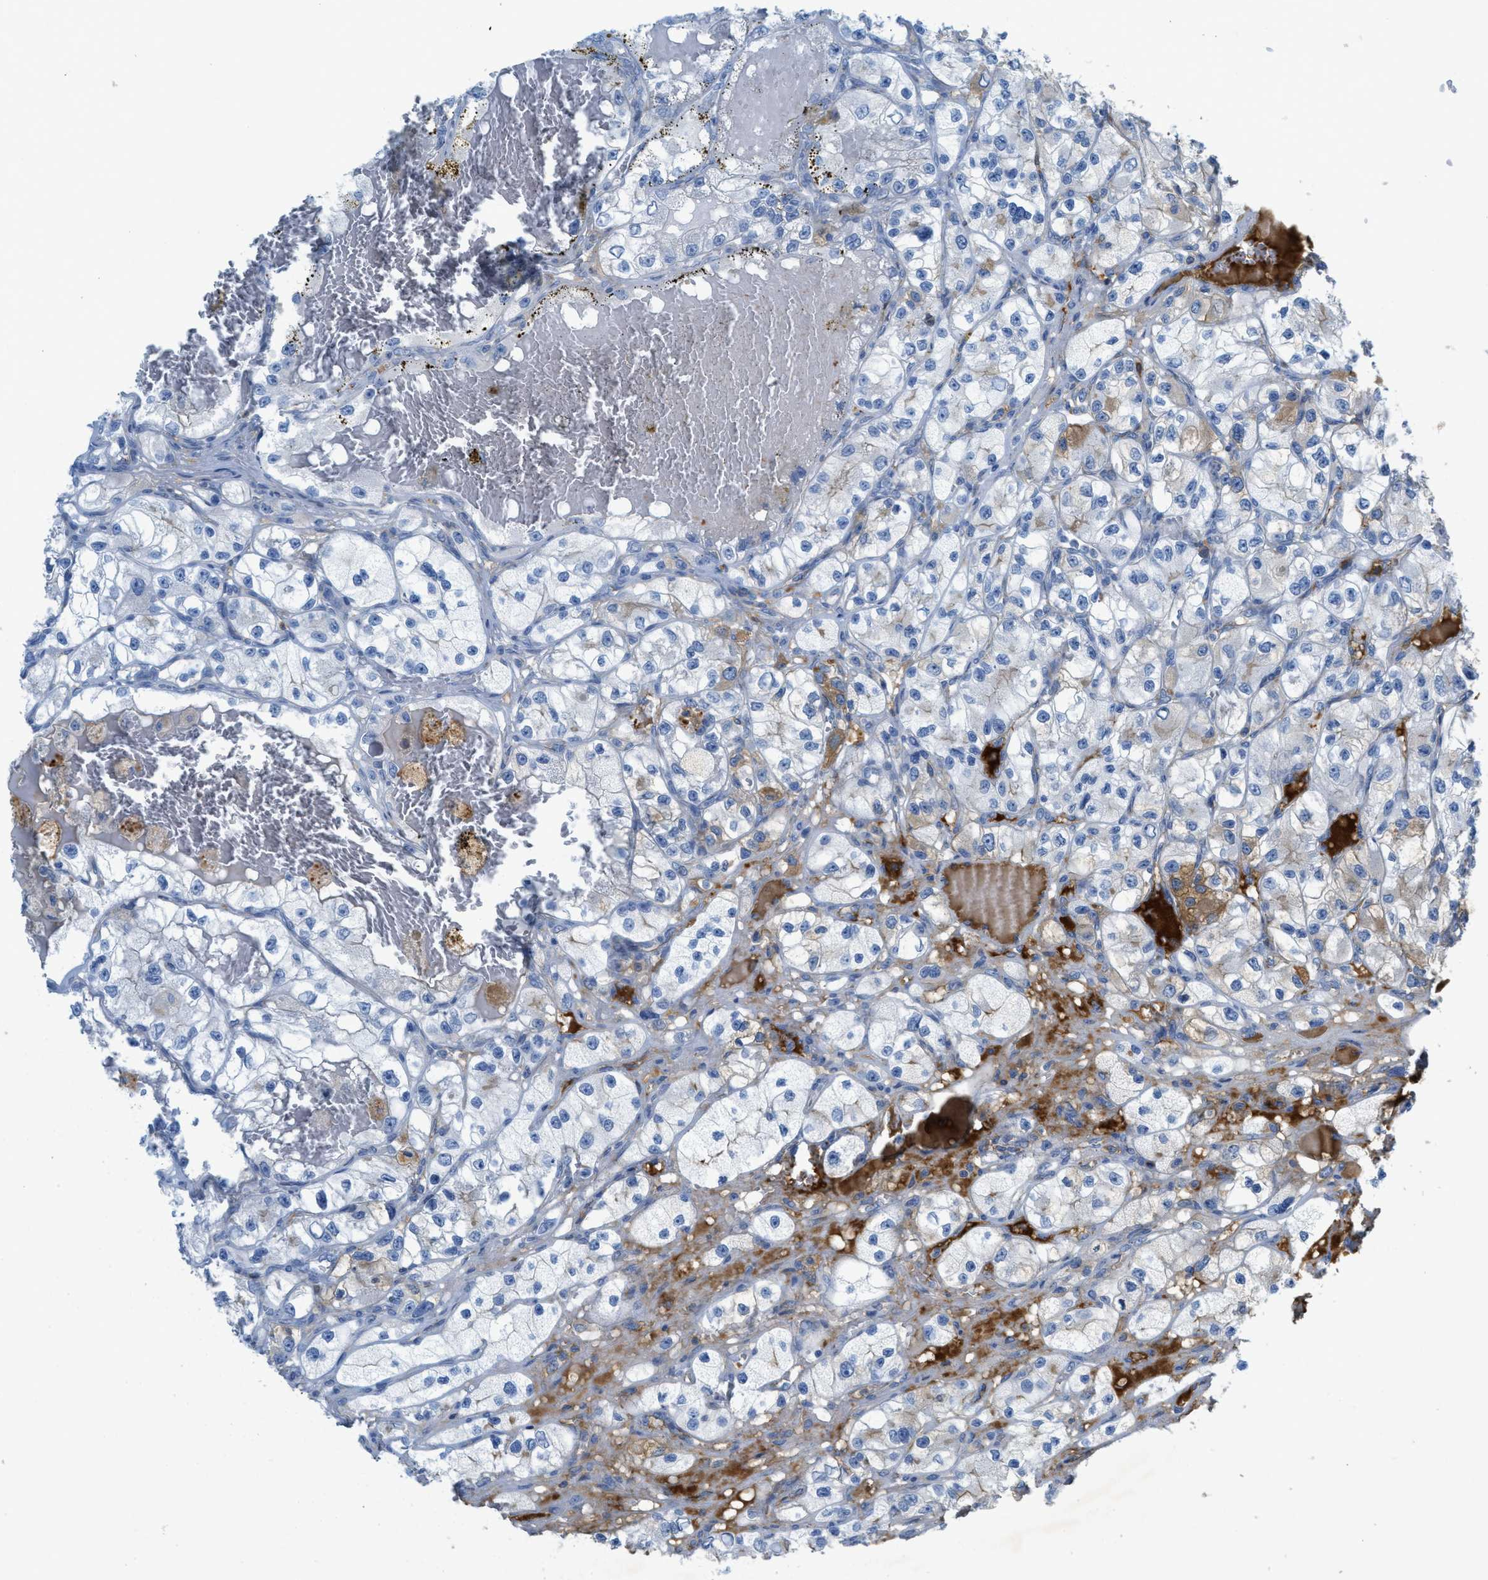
{"staining": {"intensity": "negative", "quantity": "none", "location": "none"}, "tissue": "renal cancer", "cell_type": "Tumor cells", "image_type": "cancer", "snomed": [{"axis": "morphology", "description": "Adenocarcinoma, NOS"}, {"axis": "topography", "description": "Kidney"}], "caption": "An image of human renal adenocarcinoma is negative for staining in tumor cells.", "gene": "CRB3", "patient": {"sex": "female", "age": 57}}